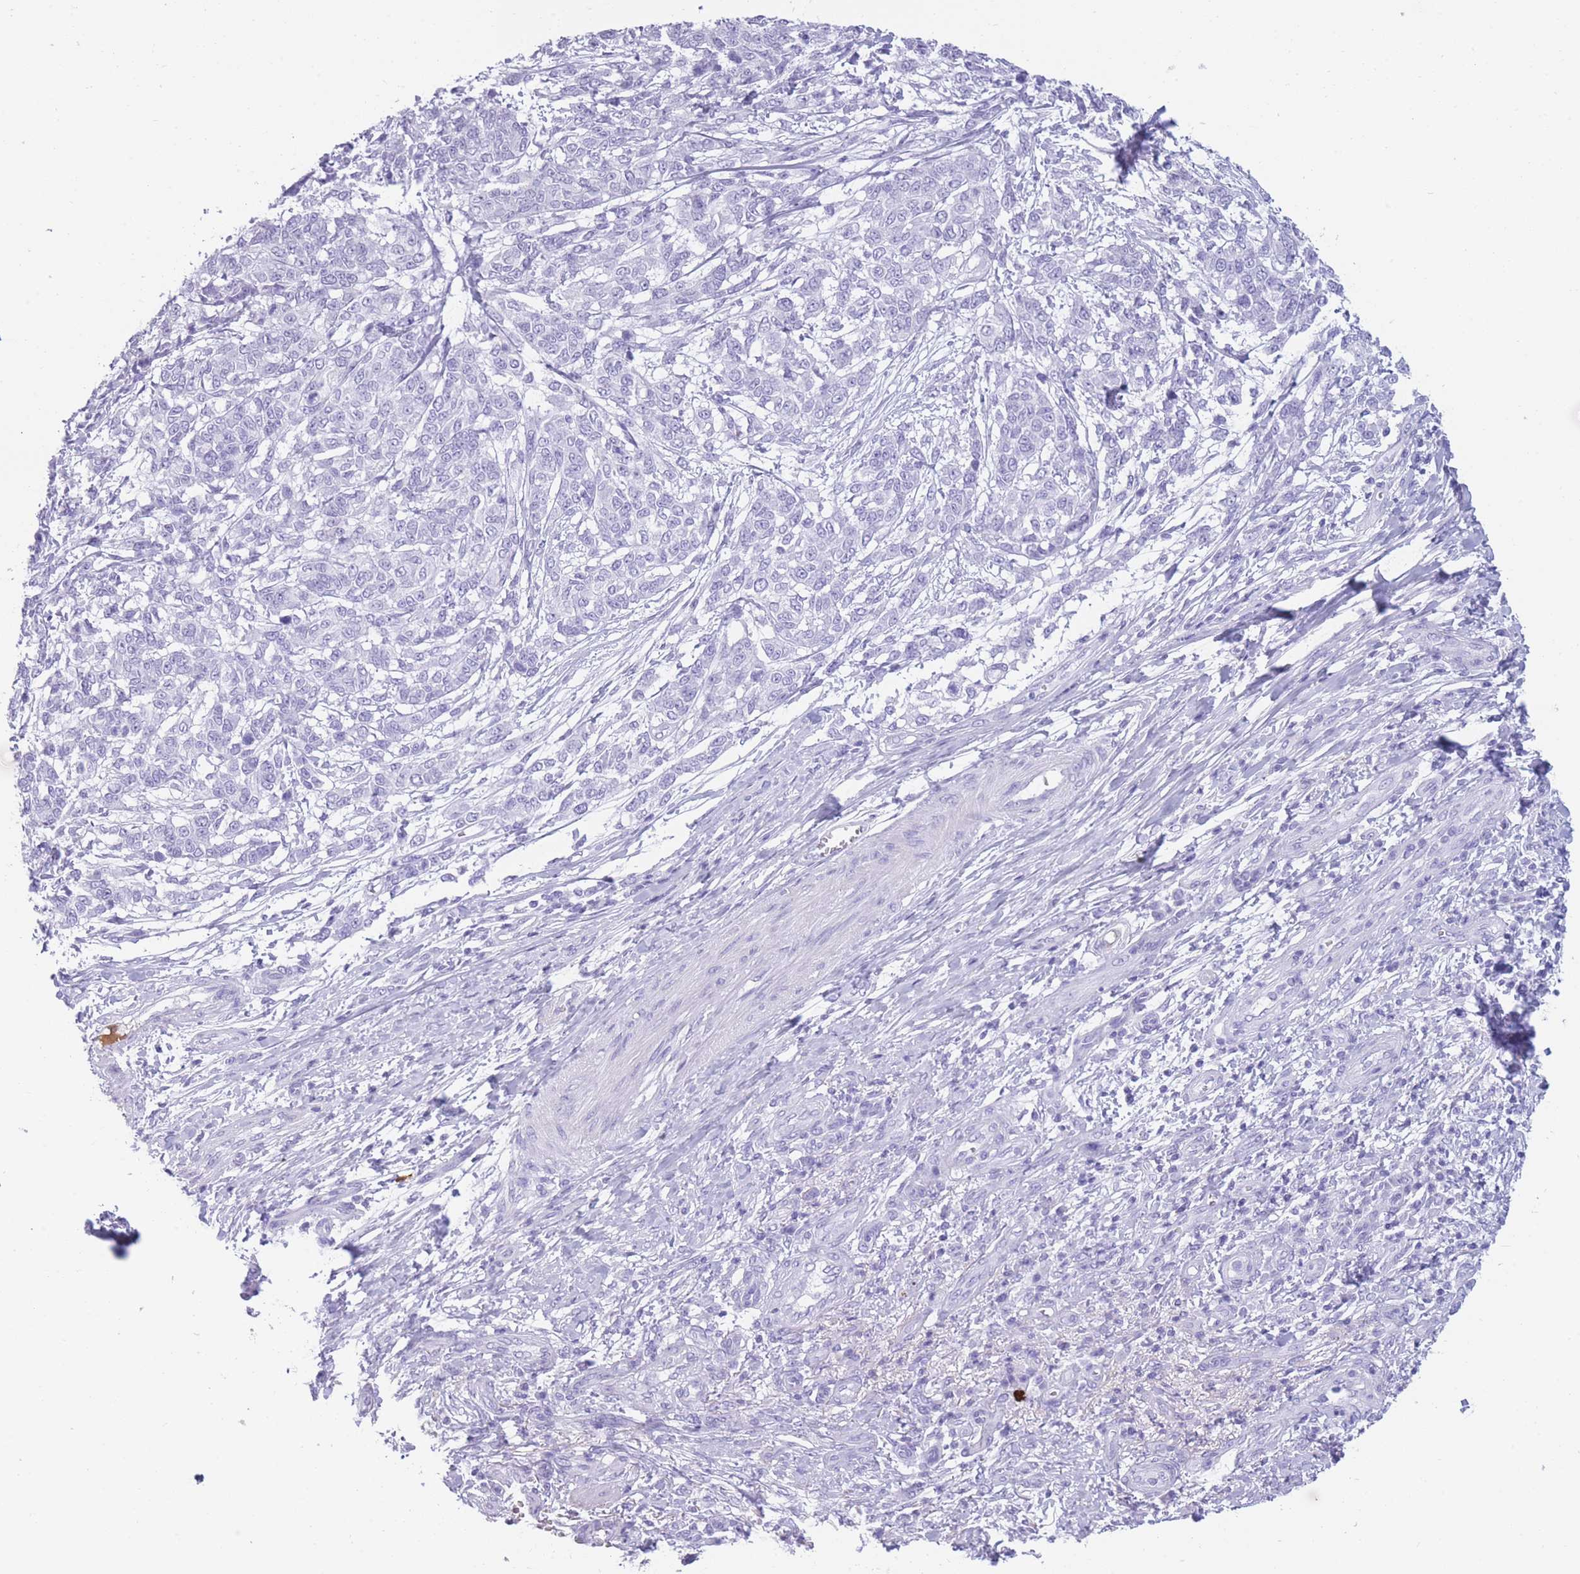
{"staining": {"intensity": "negative", "quantity": "none", "location": "none"}, "tissue": "melanoma", "cell_type": "Tumor cells", "image_type": "cancer", "snomed": [{"axis": "morphology", "description": "Malignant melanoma, NOS"}, {"axis": "topography", "description": "Skin"}], "caption": "Image shows no protein positivity in tumor cells of melanoma tissue.", "gene": "TNFSF11", "patient": {"sex": "male", "age": 49}}